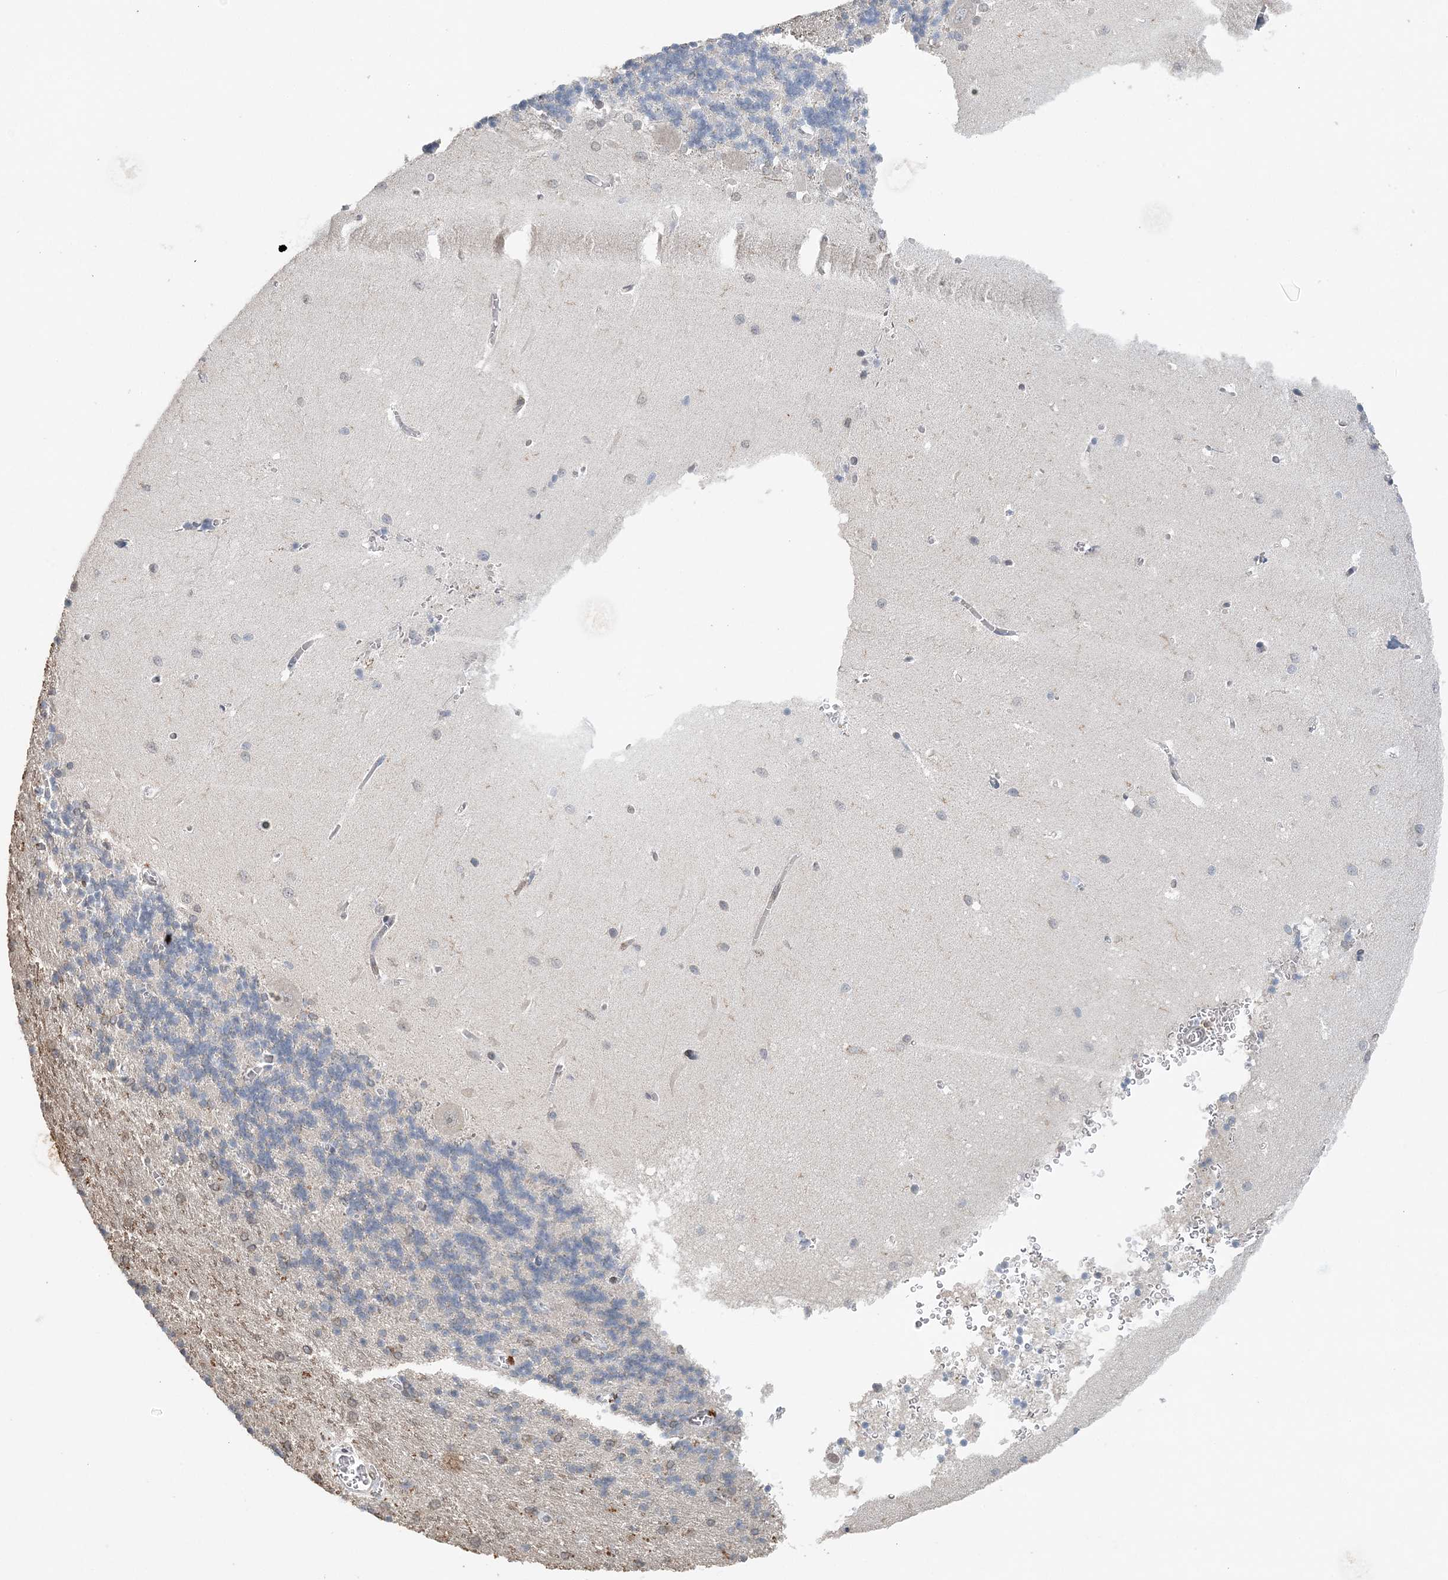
{"staining": {"intensity": "negative", "quantity": "none", "location": "none"}, "tissue": "cerebellum", "cell_type": "Cells in granular layer", "image_type": "normal", "snomed": [{"axis": "morphology", "description": "Normal tissue, NOS"}, {"axis": "topography", "description": "Cerebellum"}], "caption": "Micrograph shows no significant protein positivity in cells in granular layer of normal cerebellum.", "gene": "FAM110A", "patient": {"sex": "male", "age": 37}}